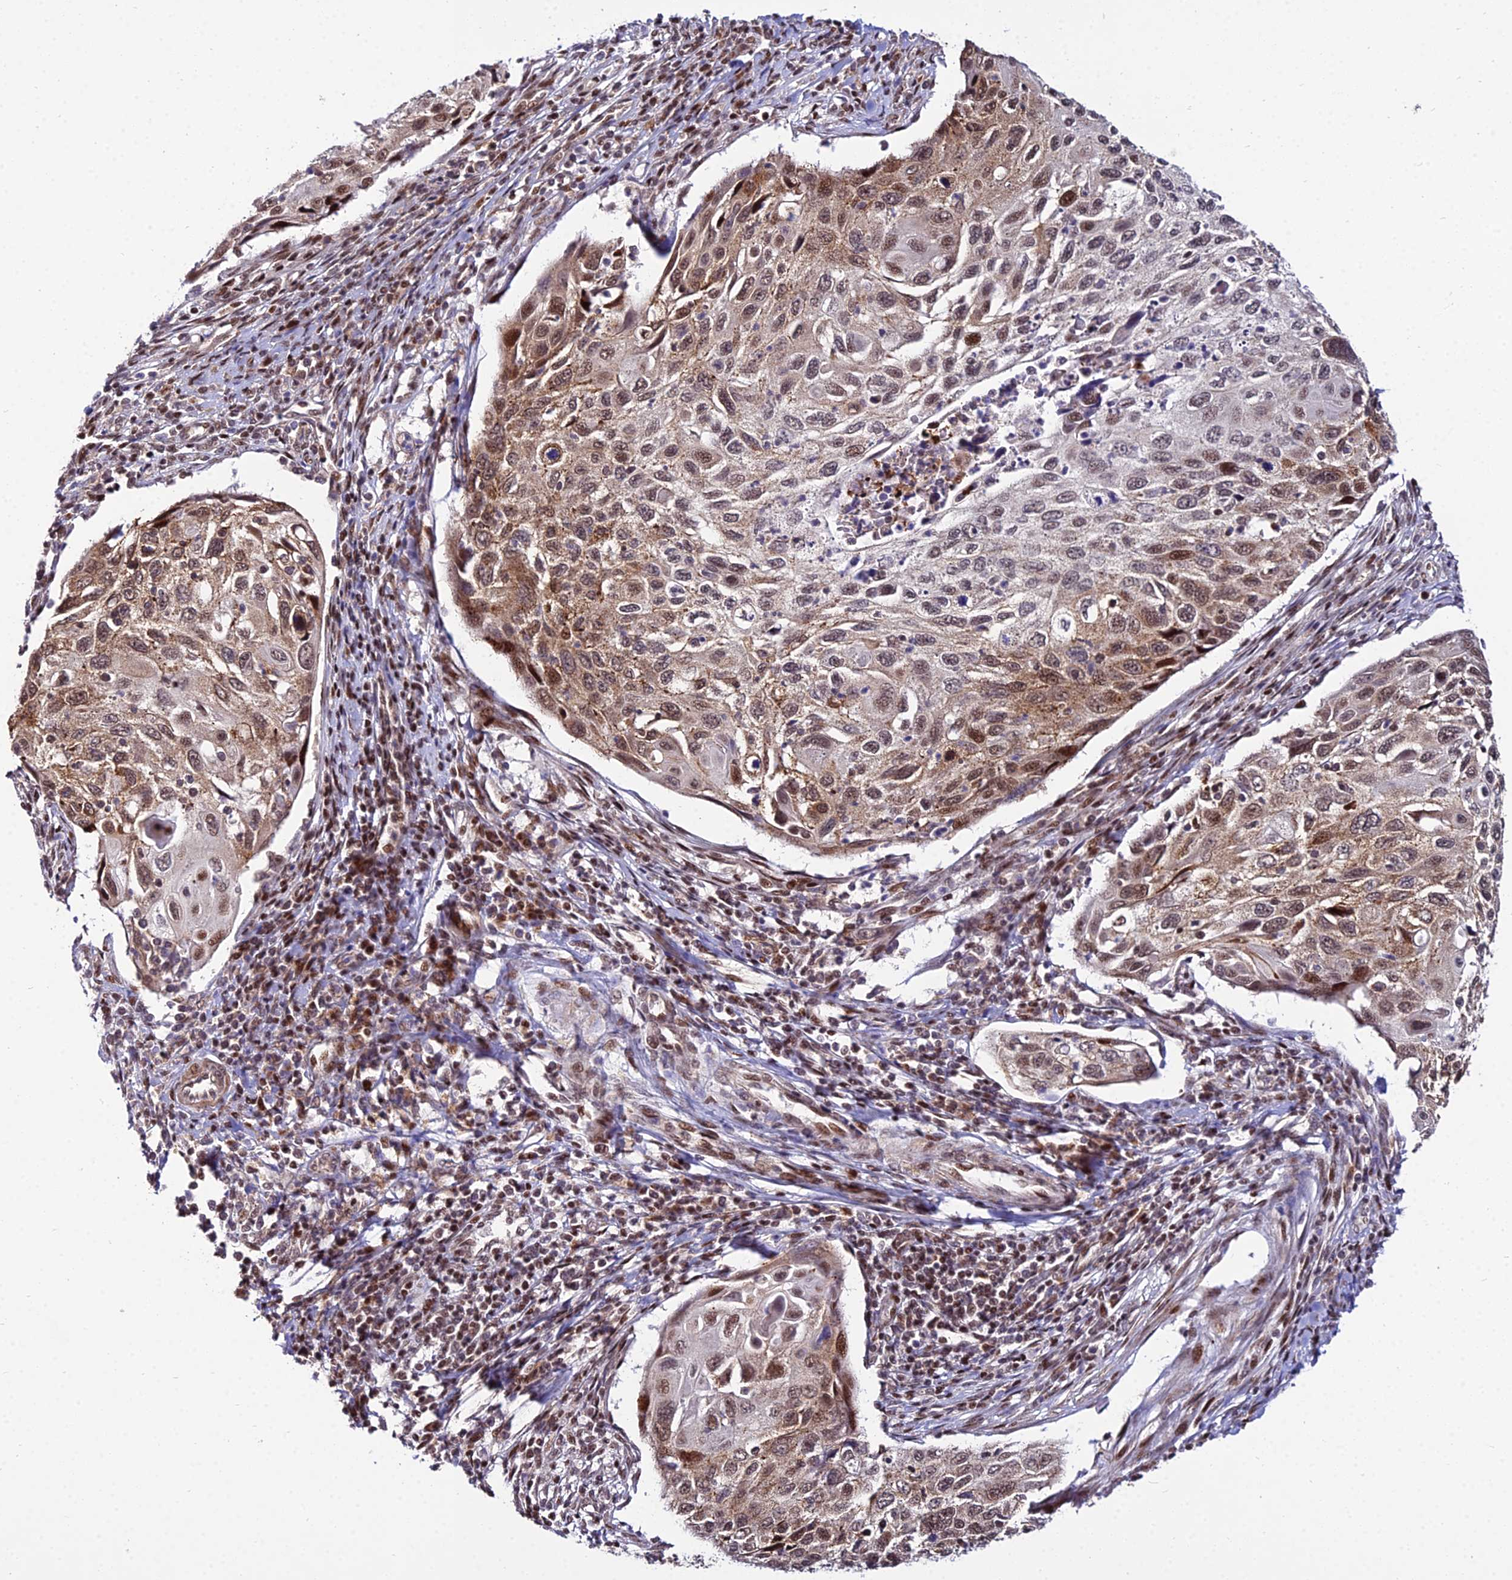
{"staining": {"intensity": "moderate", "quantity": ">75%", "location": "cytoplasmic/membranous,nuclear"}, "tissue": "cervical cancer", "cell_type": "Tumor cells", "image_type": "cancer", "snomed": [{"axis": "morphology", "description": "Squamous cell carcinoma, NOS"}, {"axis": "topography", "description": "Cervix"}], "caption": "High-power microscopy captured an immunohistochemistry photomicrograph of cervical squamous cell carcinoma, revealing moderate cytoplasmic/membranous and nuclear positivity in approximately >75% of tumor cells. (Brightfield microscopy of DAB IHC at high magnification).", "gene": "CIB3", "patient": {"sex": "female", "age": 70}}